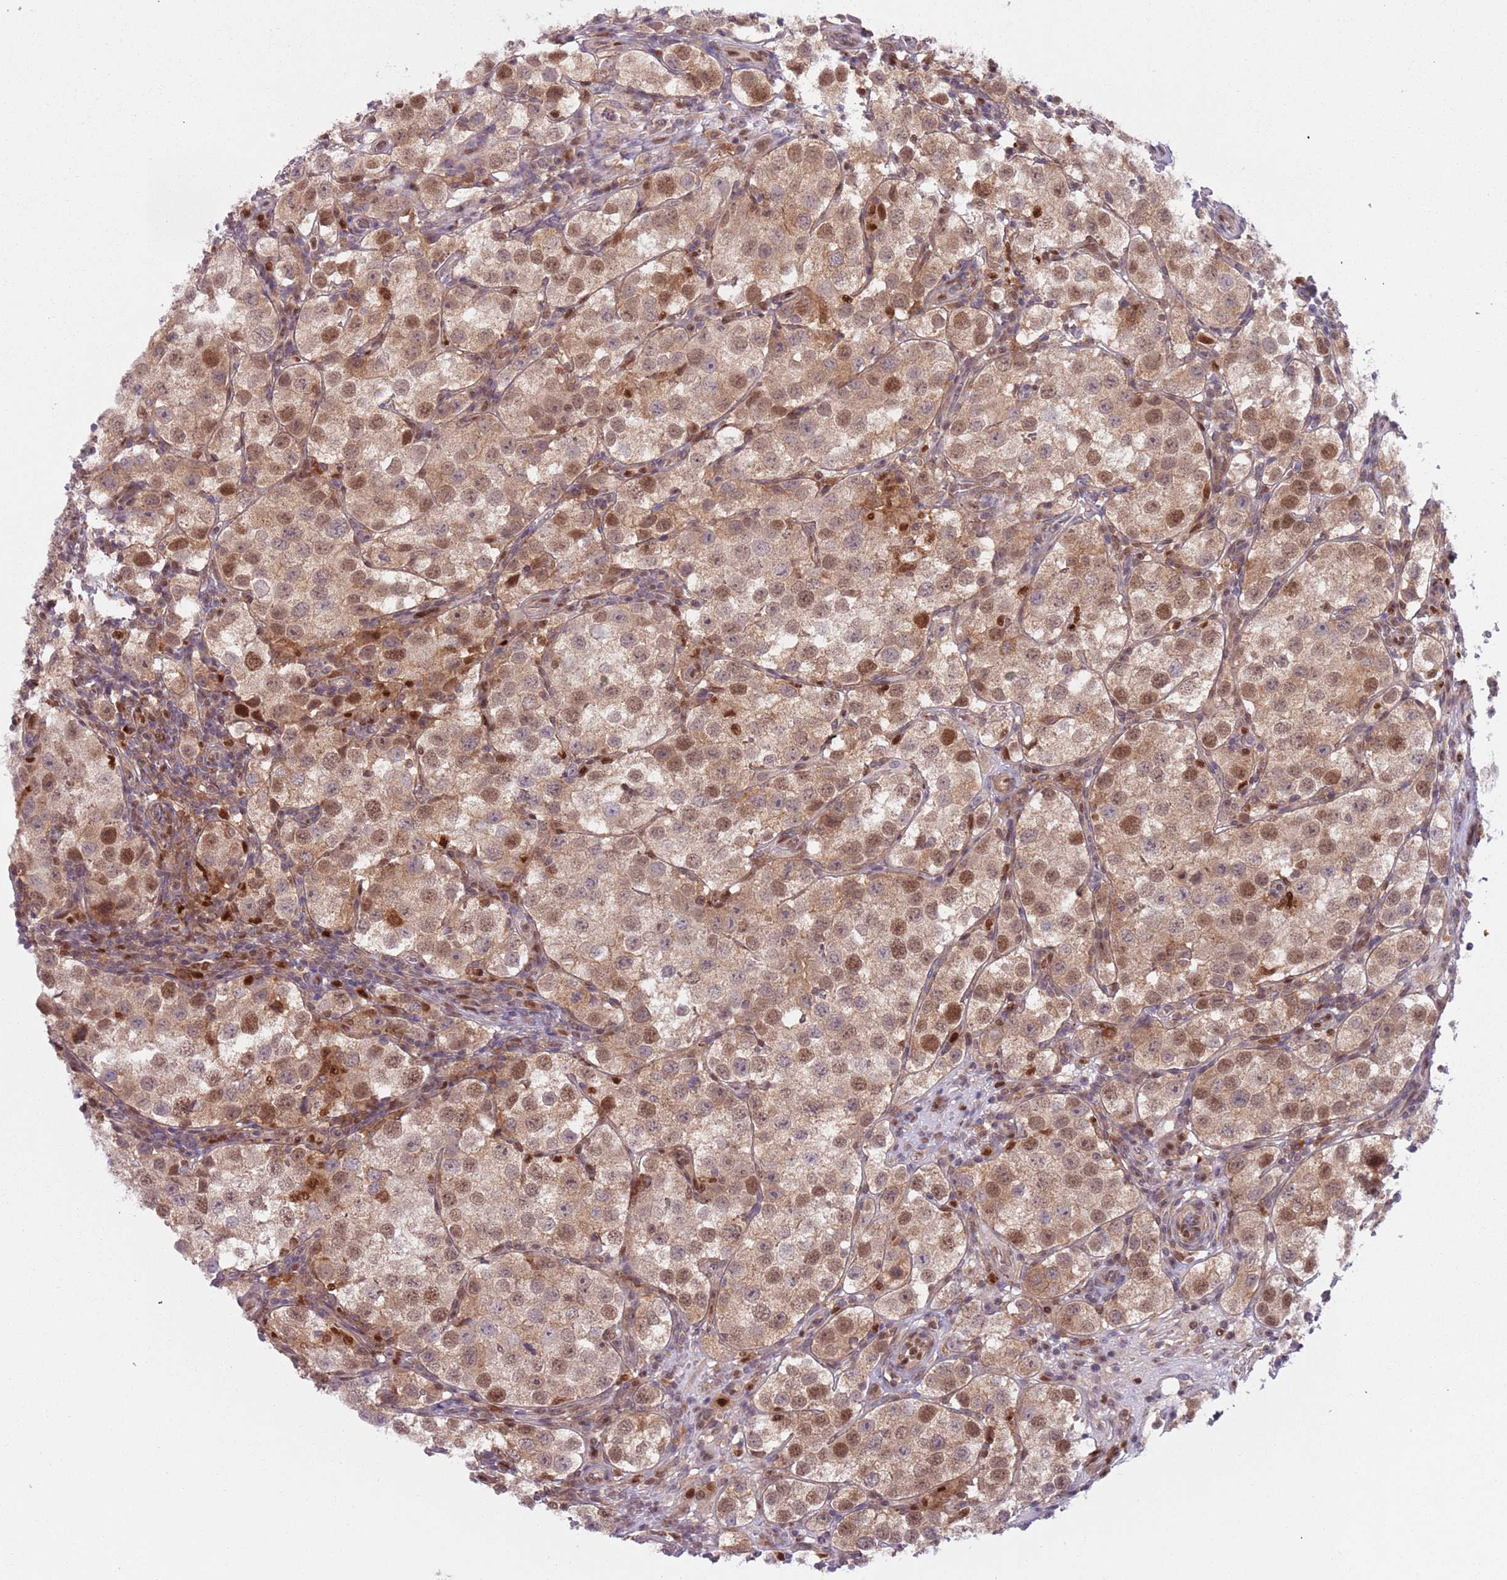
{"staining": {"intensity": "moderate", "quantity": "25%-75%", "location": "cytoplasmic/membranous,nuclear"}, "tissue": "testis cancer", "cell_type": "Tumor cells", "image_type": "cancer", "snomed": [{"axis": "morphology", "description": "Seminoma, NOS"}, {"axis": "topography", "description": "Testis"}], "caption": "Immunohistochemical staining of testis cancer (seminoma) demonstrates medium levels of moderate cytoplasmic/membranous and nuclear staining in approximately 25%-75% of tumor cells. (DAB IHC, brown staining for protein, blue staining for nuclei).", "gene": "RMND5B", "patient": {"sex": "male", "age": 37}}